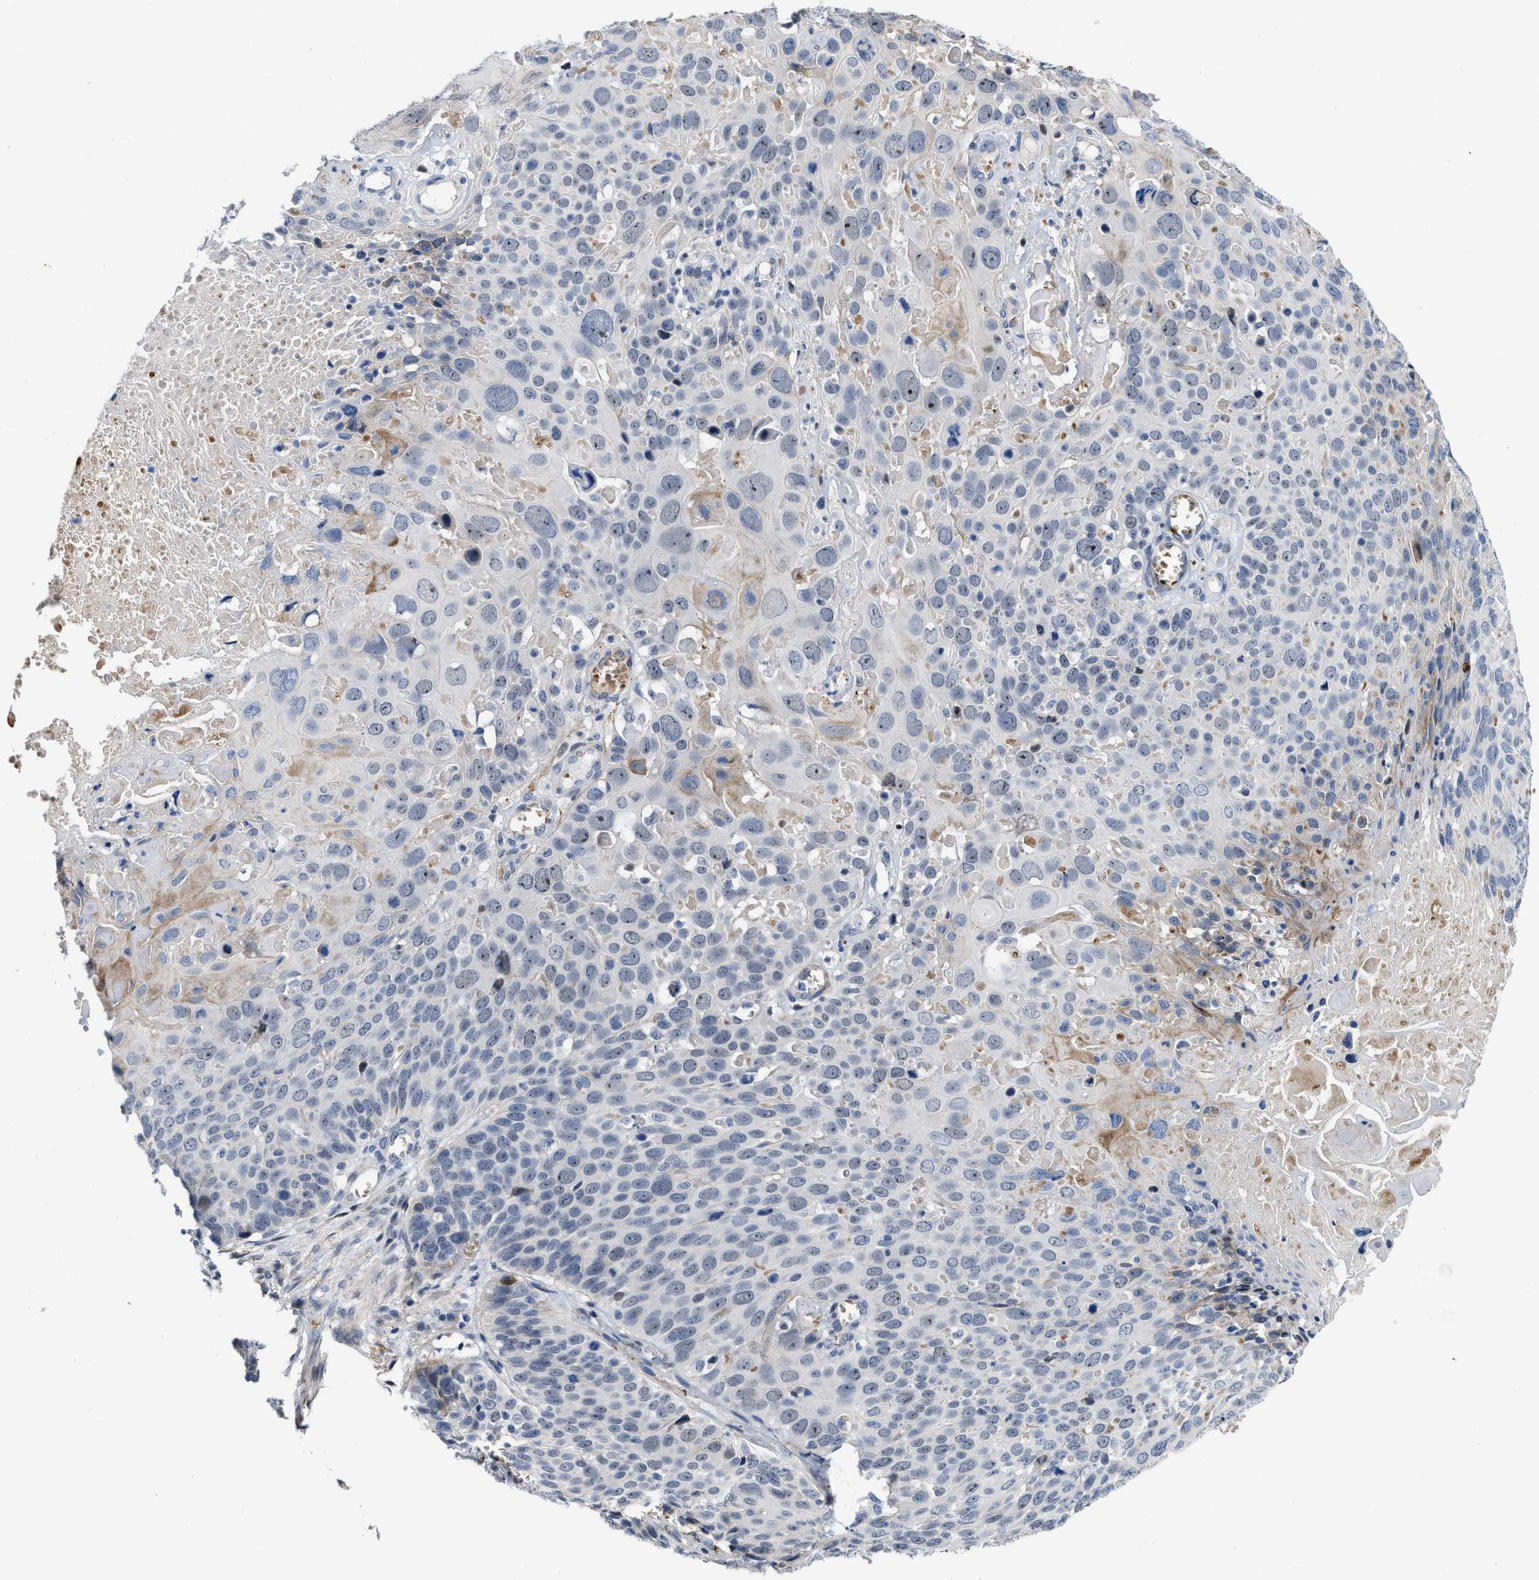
{"staining": {"intensity": "moderate", "quantity": "25%-75%", "location": "cytoplasmic/membranous,nuclear"}, "tissue": "cervical cancer", "cell_type": "Tumor cells", "image_type": "cancer", "snomed": [{"axis": "morphology", "description": "Squamous cell carcinoma, NOS"}, {"axis": "topography", "description": "Cervix"}], "caption": "Immunohistochemistry micrograph of neoplastic tissue: human cervical cancer (squamous cell carcinoma) stained using immunohistochemistry exhibits medium levels of moderate protein expression localized specifically in the cytoplasmic/membranous and nuclear of tumor cells, appearing as a cytoplasmic/membranous and nuclear brown color.", "gene": "POLR1F", "patient": {"sex": "female", "age": 74}}